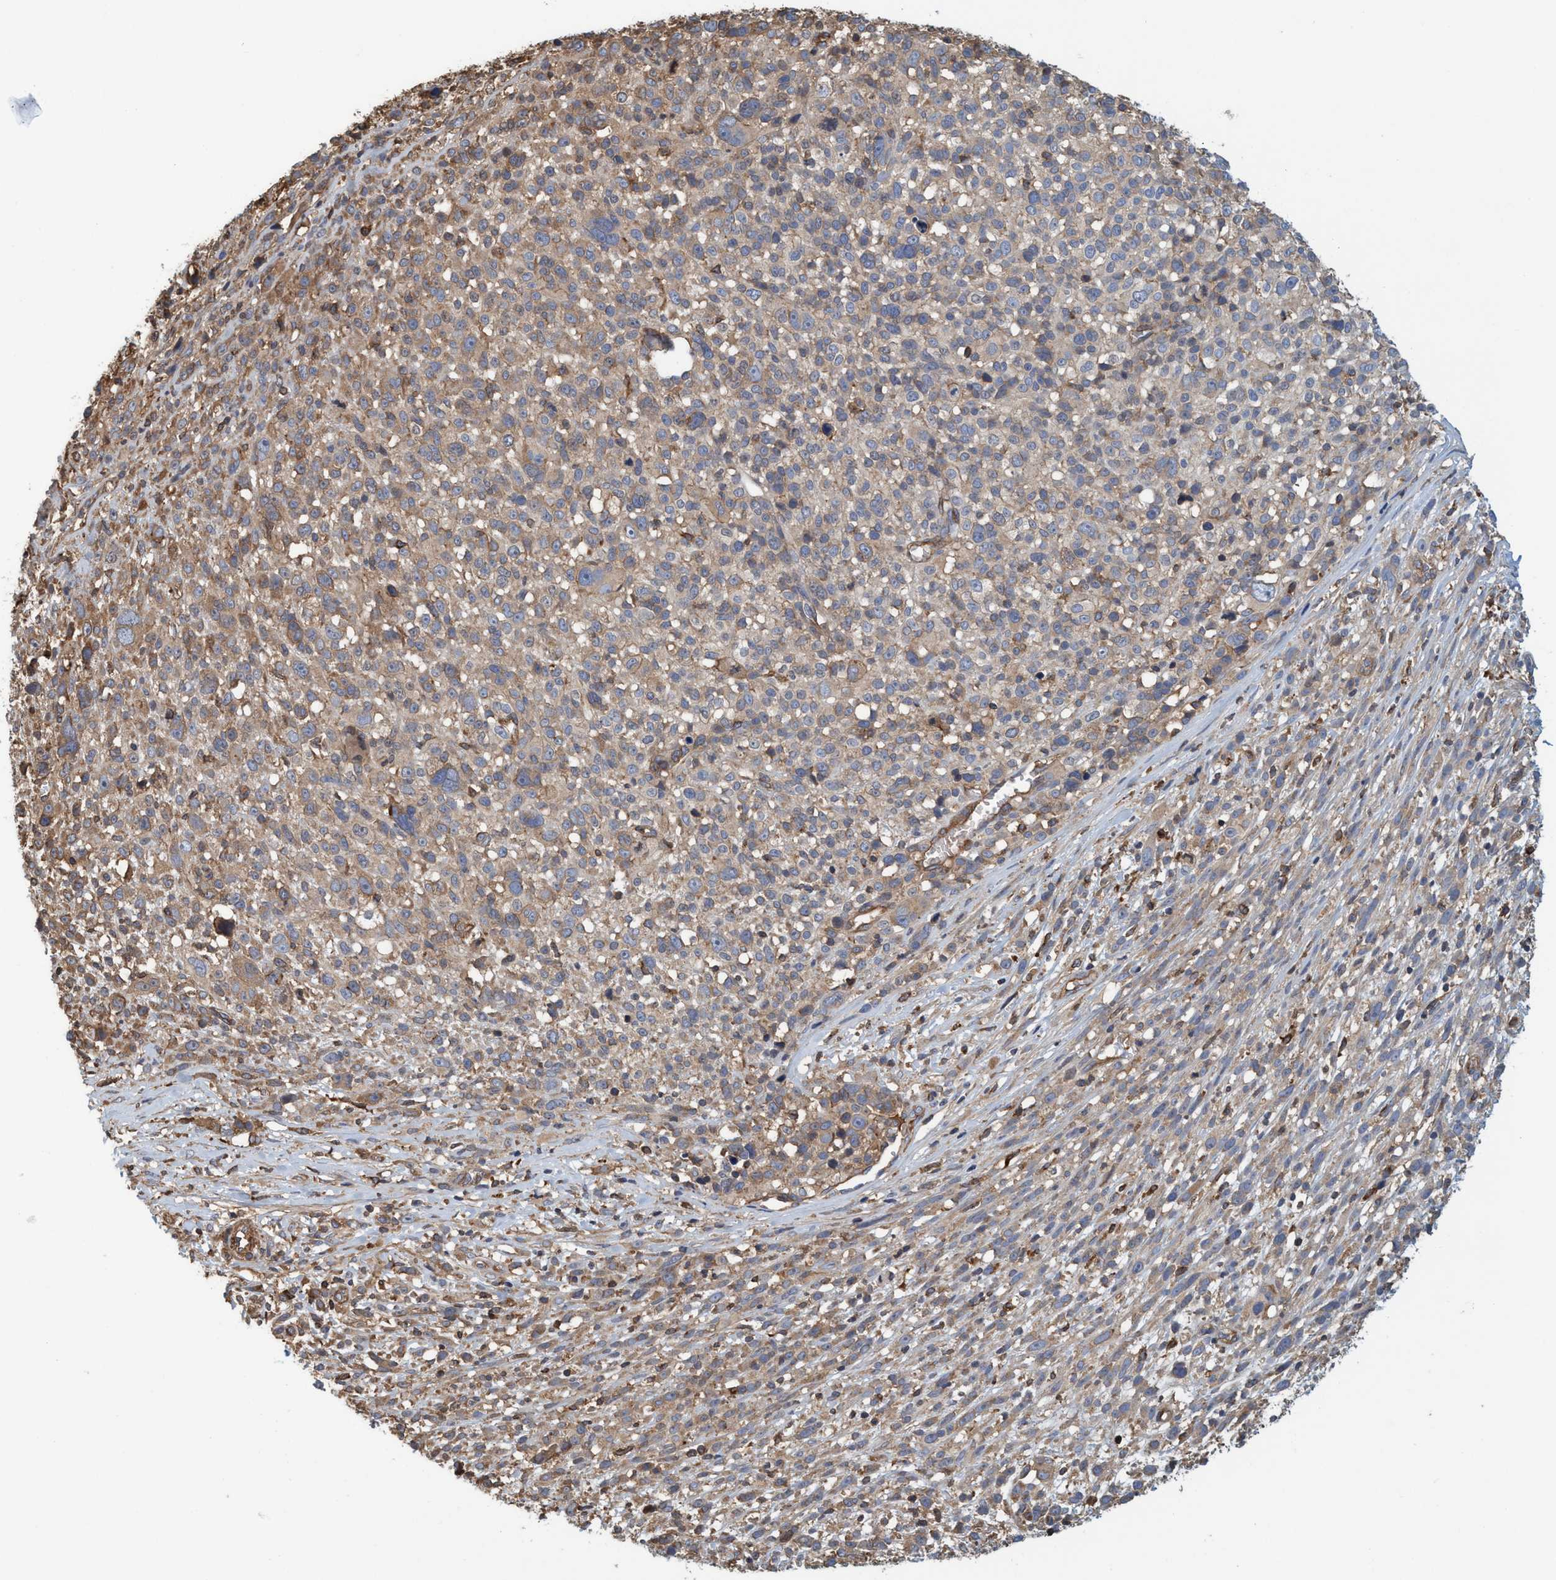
{"staining": {"intensity": "weak", "quantity": ">75%", "location": "cytoplasmic/membranous"}, "tissue": "melanoma", "cell_type": "Tumor cells", "image_type": "cancer", "snomed": [{"axis": "morphology", "description": "Malignant melanoma, NOS"}, {"axis": "topography", "description": "Skin"}], "caption": "Tumor cells demonstrate low levels of weak cytoplasmic/membranous staining in approximately >75% of cells in human malignant melanoma. (Stains: DAB in brown, nuclei in blue, Microscopy: brightfield microscopy at high magnification).", "gene": "SPECC1", "patient": {"sex": "female", "age": 55}}